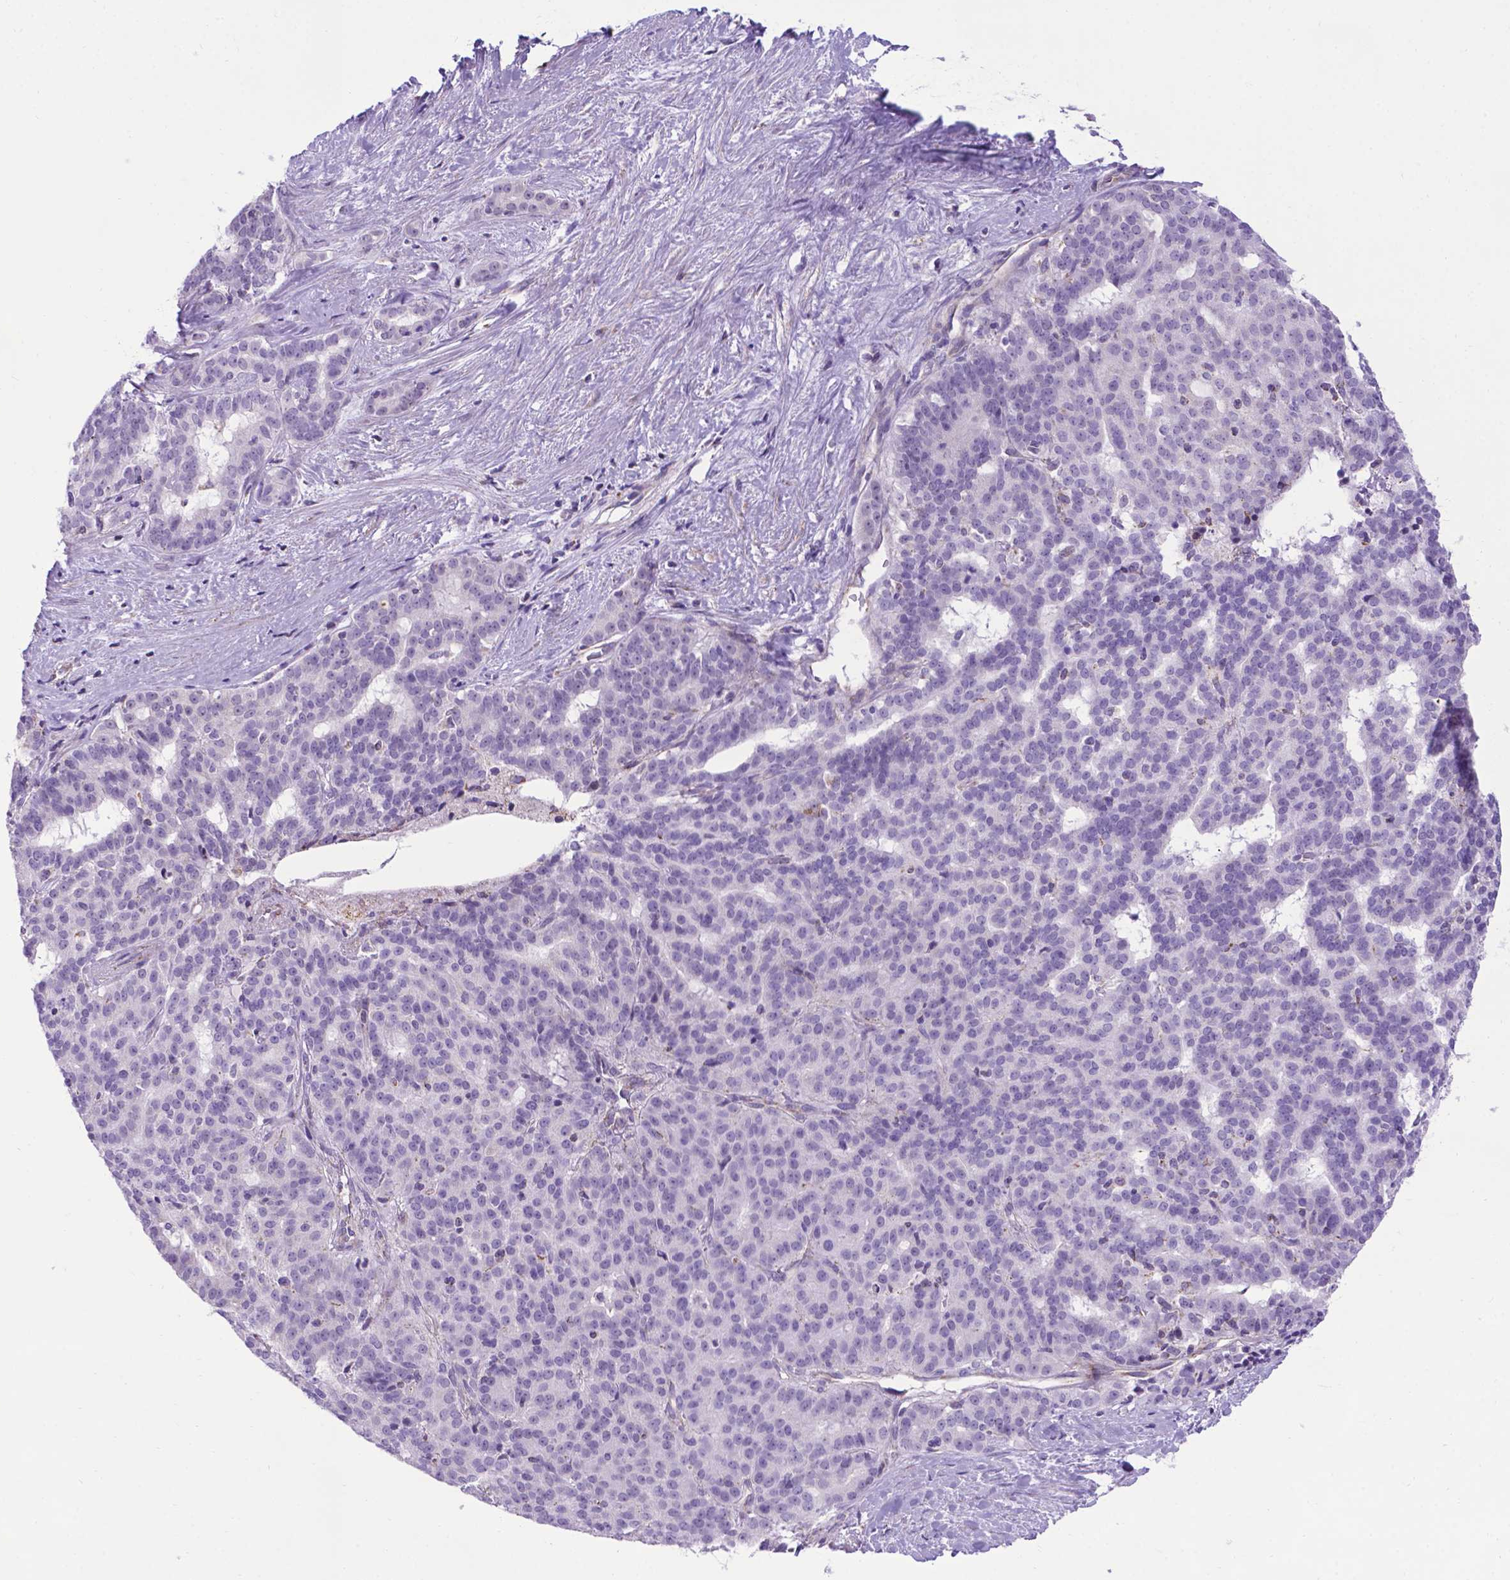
{"staining": {"intensity": "negative", "quantity": "none", "location": "none"}, "tissue": "liver cancer", "cell_type": "Tumor cells", "image_type": "cancer", "snomed": [{"axis": "morphology", "description": "Cholangiocarcinoma"}, {"axis": "topography", "description": "Liver"}], "caption": "DAB immunohistochemical staining of cholangiocarcinoma (liver) shows no significant staining in tumor cells.", "gene": "POU3F3", "patient": {"sex": "female", "age": 47}}